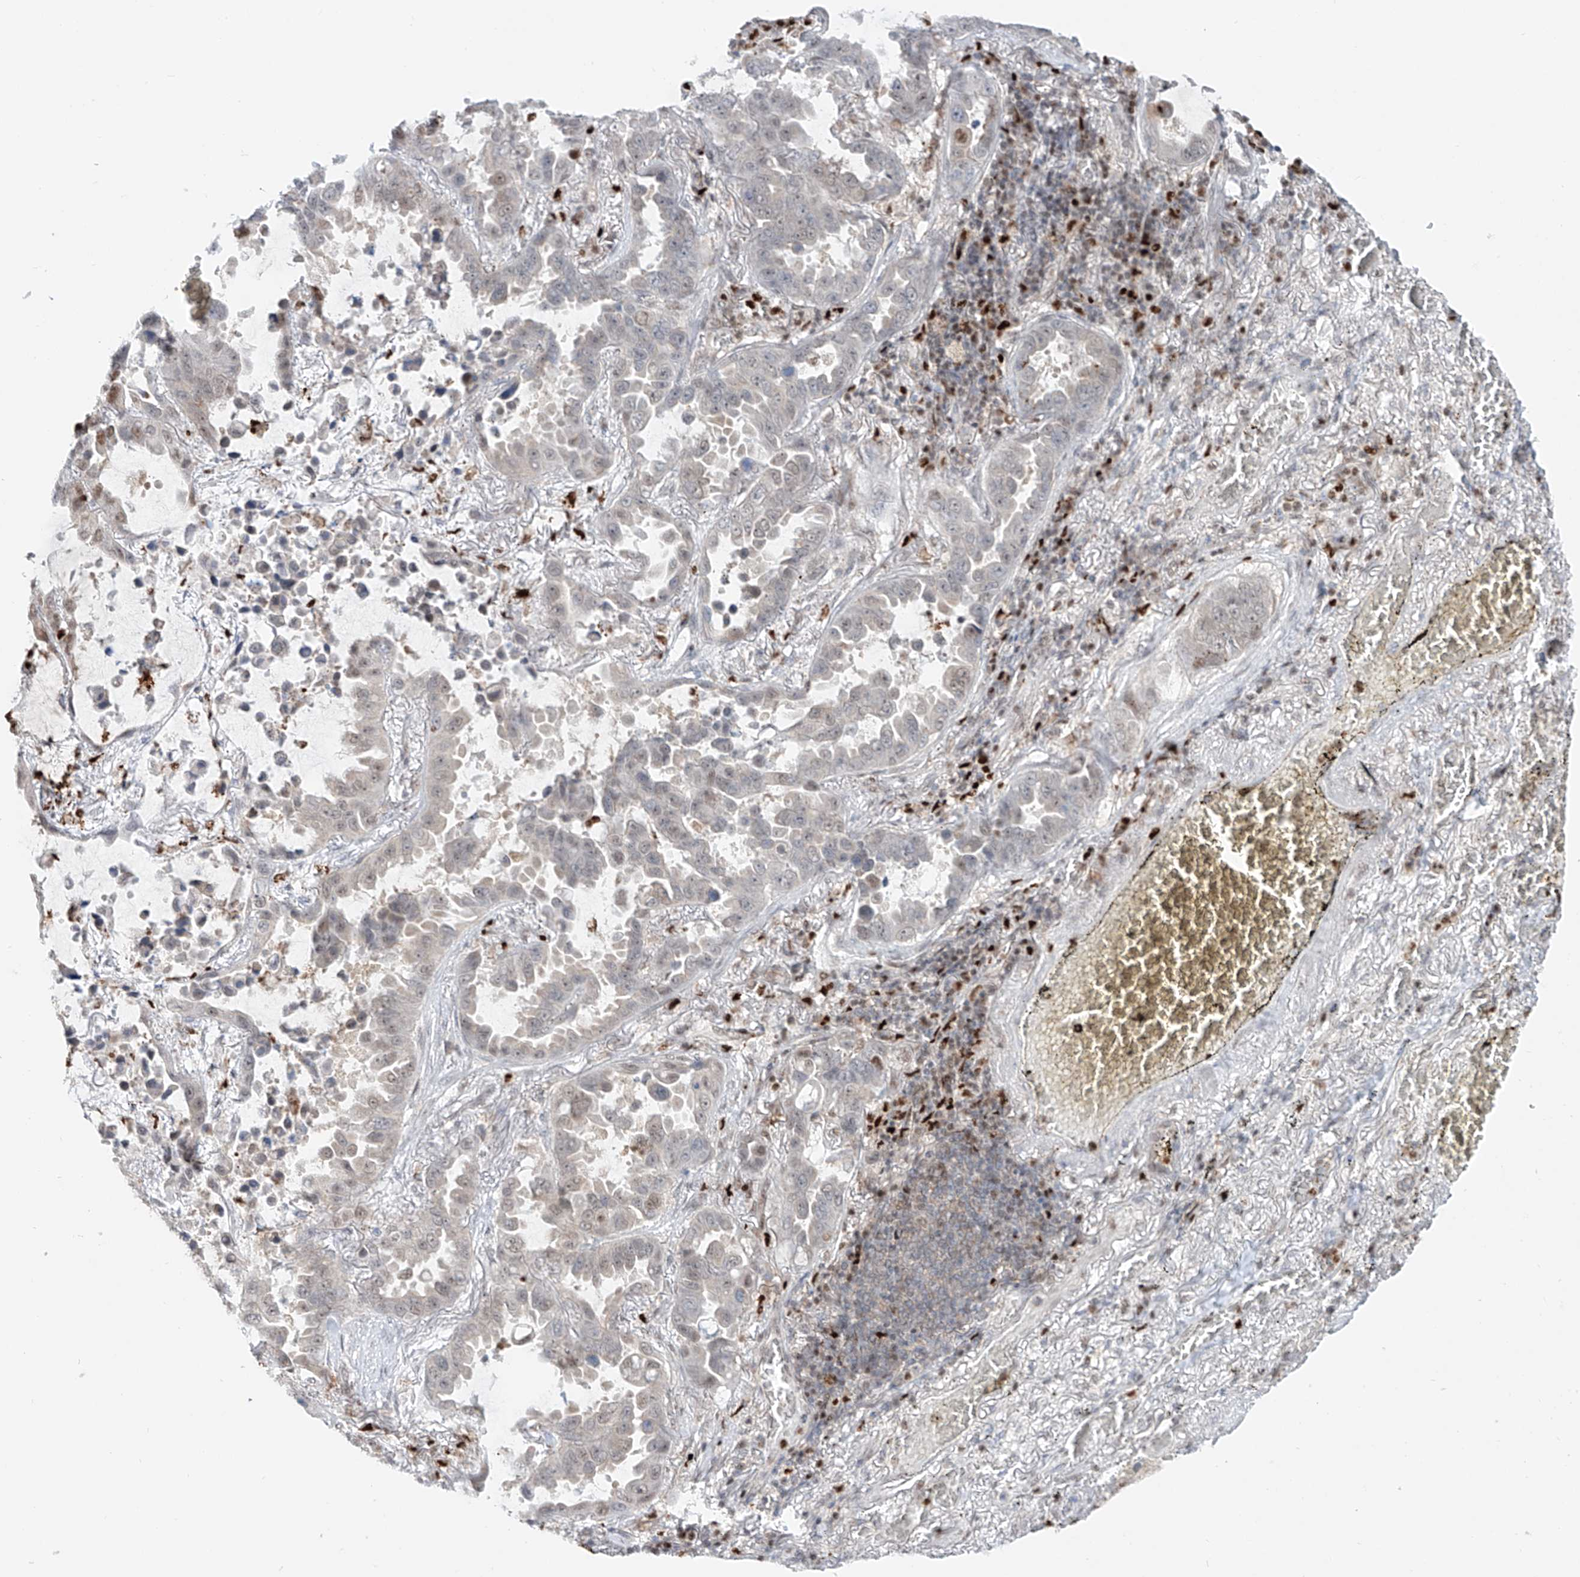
{"staining": {"intensity": "moderate", "quantity": "25%-75%", "location": "nuclear"}, "tissue": "lung cancer", "cell_type": "Tumor cells", "image_type": "cancer", "snomed": [{"axis": "morphology", "description": "Adenocarcinoma, NOS"}, {"axis": "topography", "description": "Lung"}], "caption": "Adenocarcinoma (lung) stained with immunohistochemistry displays moderate nuclear expression in about 25%-75% of tumor cells. (Stains: DAB in brown, nuclei in blue, Microscopy: brightfield microscopy at high magnification).", "gene": "DZIP1L", "patient": {"sex": "male", "age": 64}}